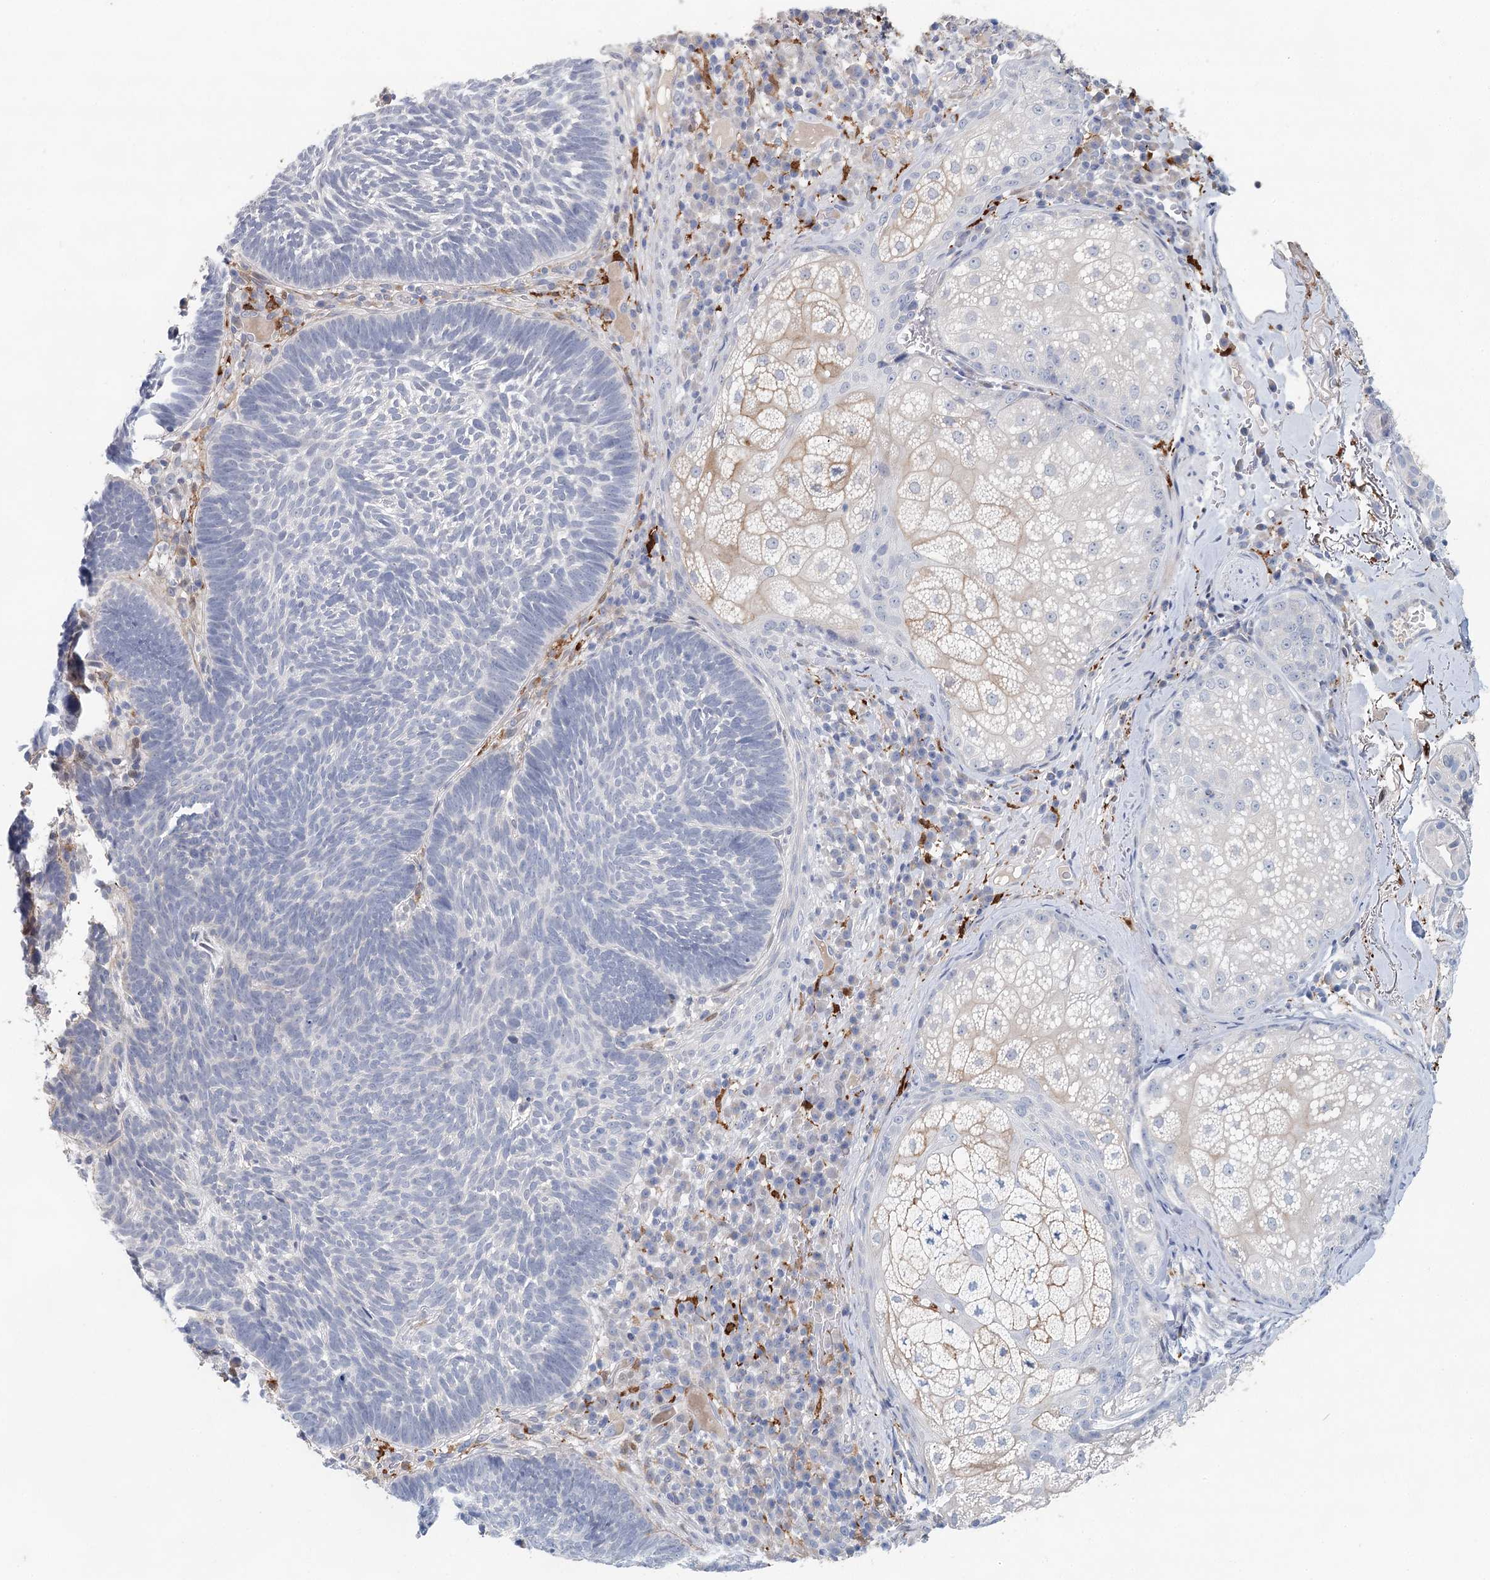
{"staining": {"intensity": "negative", "quantity": "none", "location": "none"}, "tissue": "skin cancer", "cell_type": "Tumor cells", "image_type": "cancer", "snomed": [{"axis": "morphology", "description": "Basal cell carcinoma"}, {"axis": "topography", "description": "Skin"}], "caption": "This is an immunohistochemistry photomicrograph of human skin cancer. There is no expression in tumor cells.", "gene": "SLC19A3", "patient": {"sex": "male", "age": 88}}